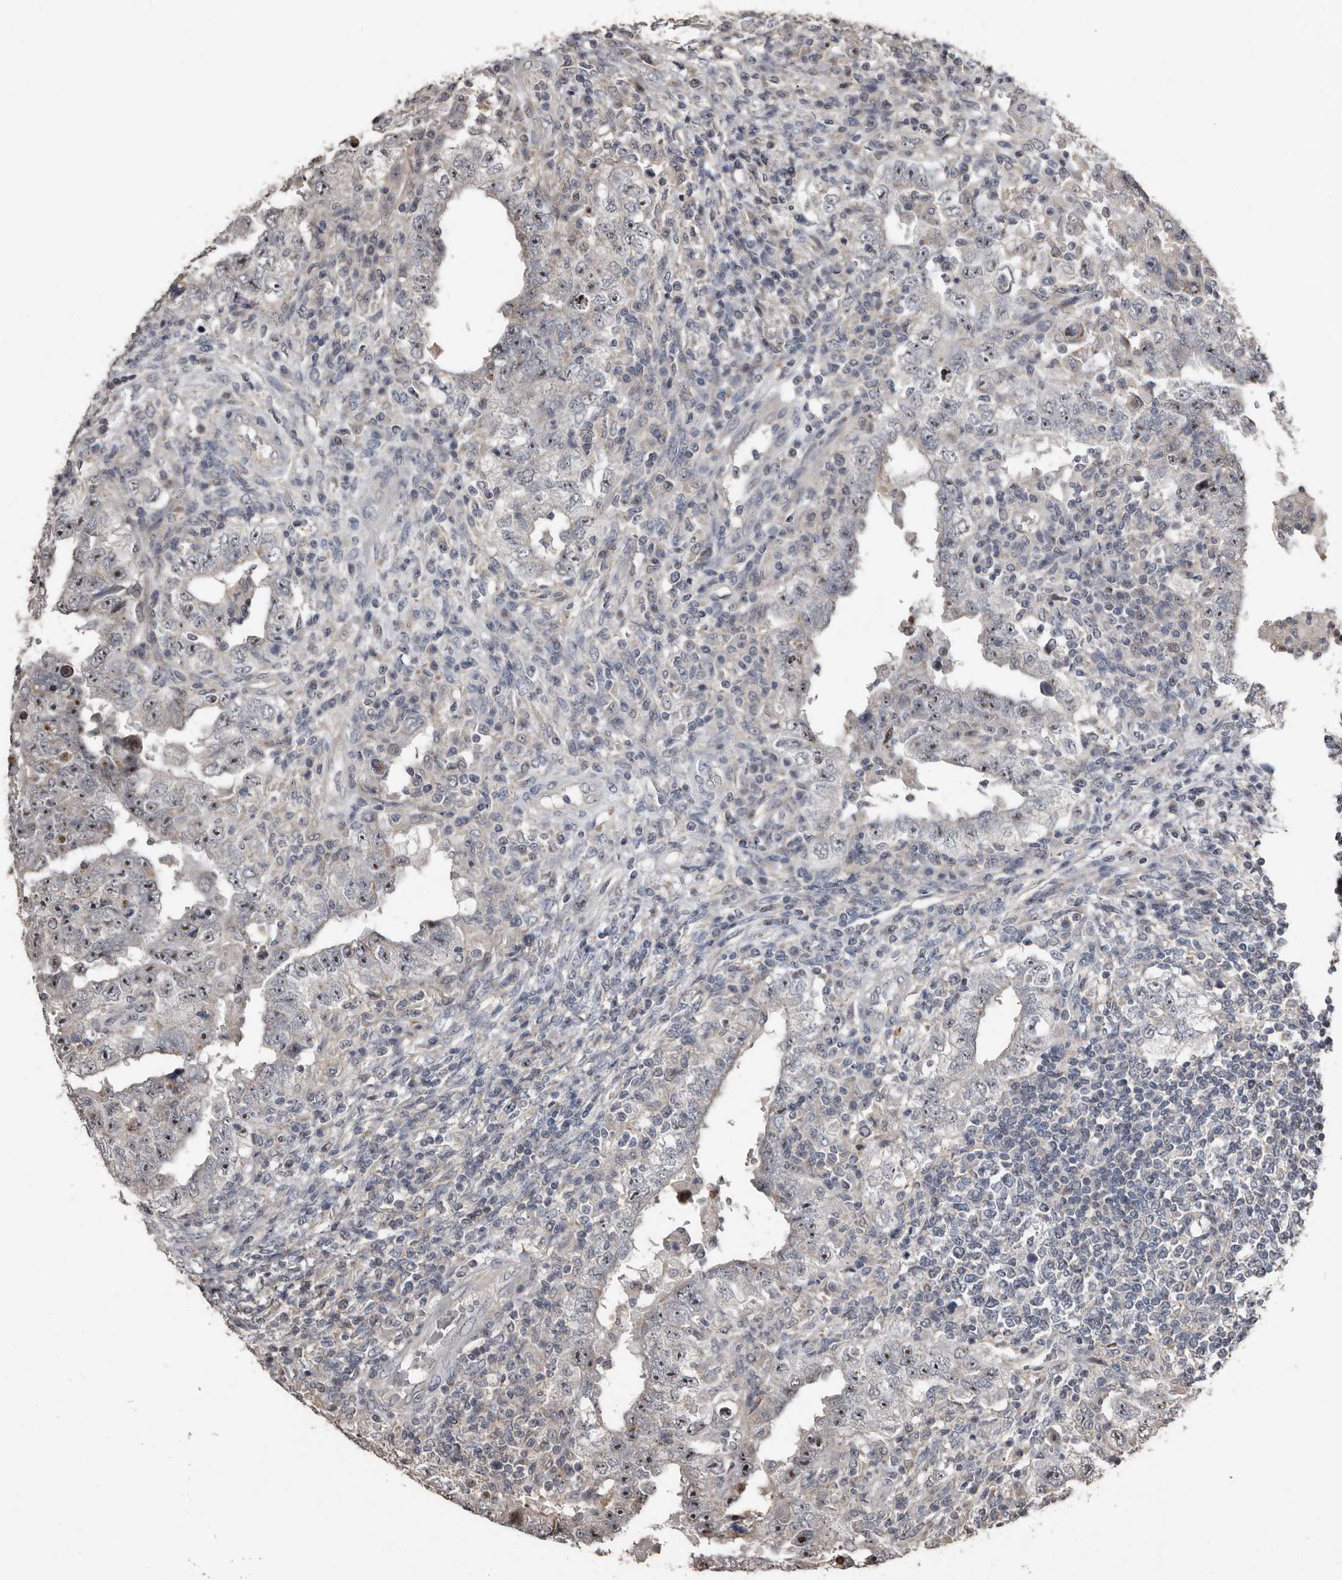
{"staining": {"intensity": "weak", "quantity": "<25%", "location": "nuclear"}, "tissue": "testis cancer", "cell_type": "Tumor cells", "image_type": "cancer", "snomed": [{"axis": "morphology", "description": "Carcinoma, Embryonal, NOS"}, {"axis": "topography", "description": "Testis"}], "caption": "The image exhibits no staining of tumor cells in testis cancer (embryonal carcinoma). Brightfield microscopy of immunohistochemistry (IHC) stained with DAB (brown) and hematoxylin (blue), captured at high magnification.", "gene": "DHPS", "patient": {"sex": "male", "age": 26}}